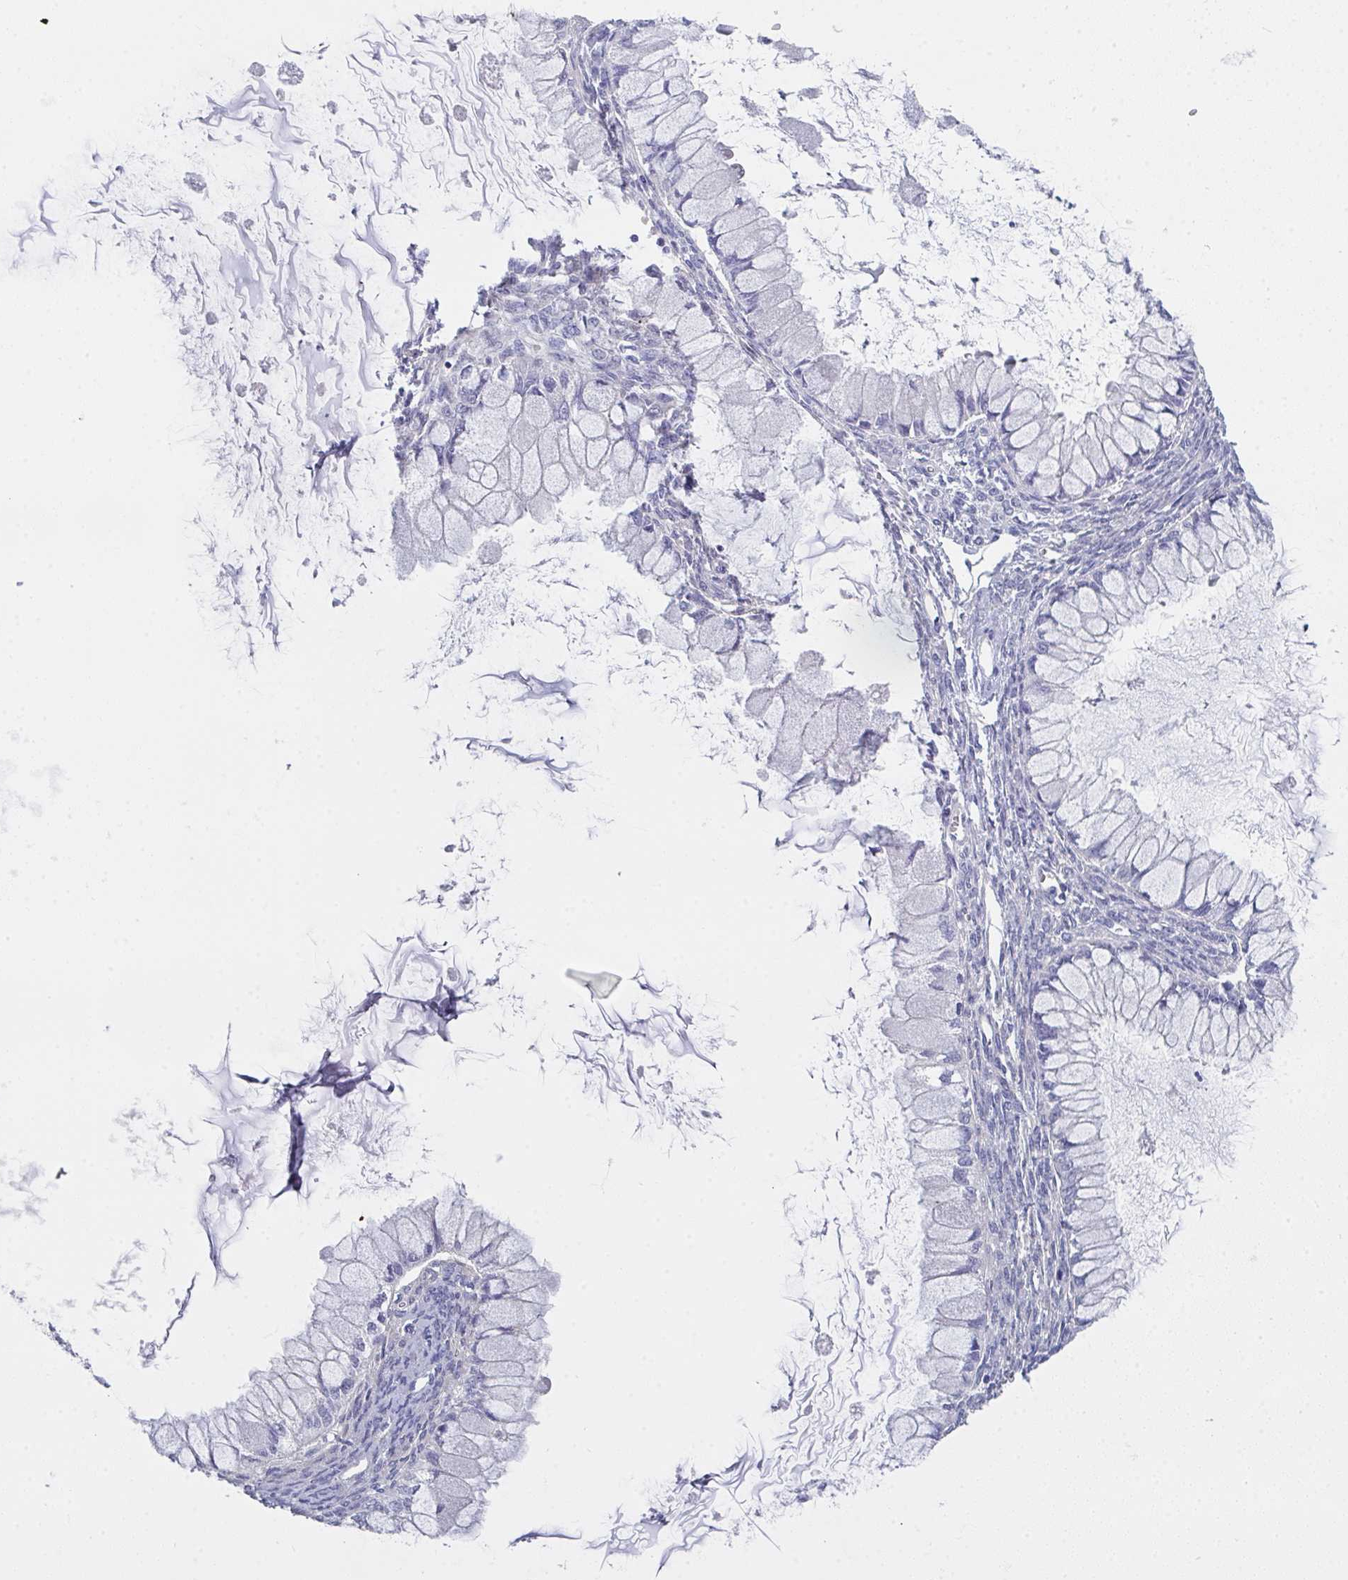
{"staining": {"intensity": "negative", "quantity": "none", "location": "none"}, "tissue": "ovarian cancer", "cell_type": "Tumor cells", "image_type": "cancer", "snomed": [{"axis": "morphology", "description": "Cystadenocarcinoma, mucinous, NOS"}, {"axis": "topography", "description": "Ovary"}], "caption": "Immunohistochemistry micrograph of human ovarian mucinous cystadenocarcinoma stained for a protein (brown), which demonstrates no staining in tumor cells.", "gene": "FBXO47", "patient": {"sex": "female", "age": 34}}